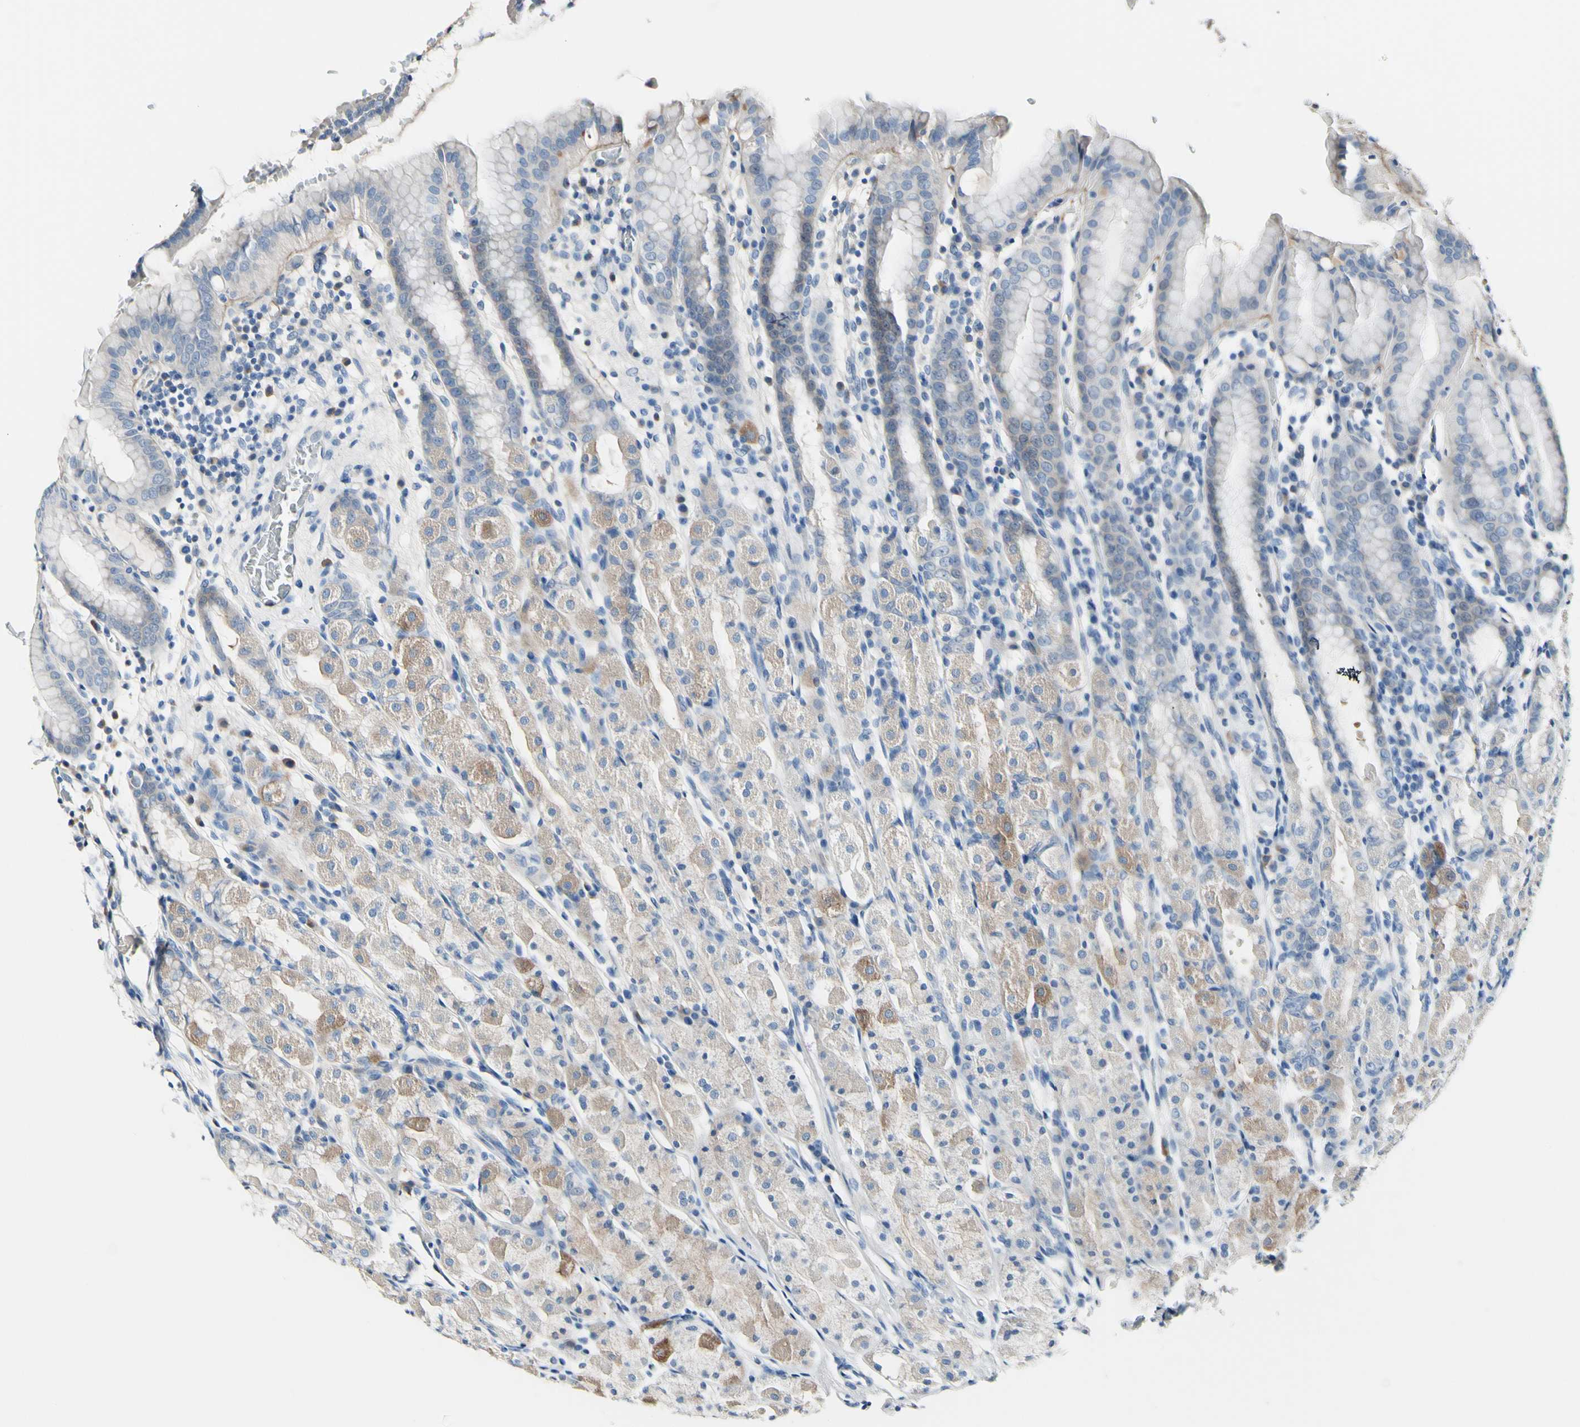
{"staining": {"intensity": "weak", "quantity": "25%-75%", "location": "cytoplasmic/membranous"}, "tissue": "stomach", "cell_type": "Glandular cells", "image_type": "normal", "snomed": [{"axis": "morphology", "description": "Normal tissue, NOS"}, {"axis": "topography", "description": "Stomach, upper"}], "caption": "This histopathology image reveals IHC staining of unremarkable human stomach, with low weak cytoplasmic/membranous staining in about 25%-75% of glandular cells.", "gene": "COL6A3", "patient": {"sex": "male", "age": 68}}